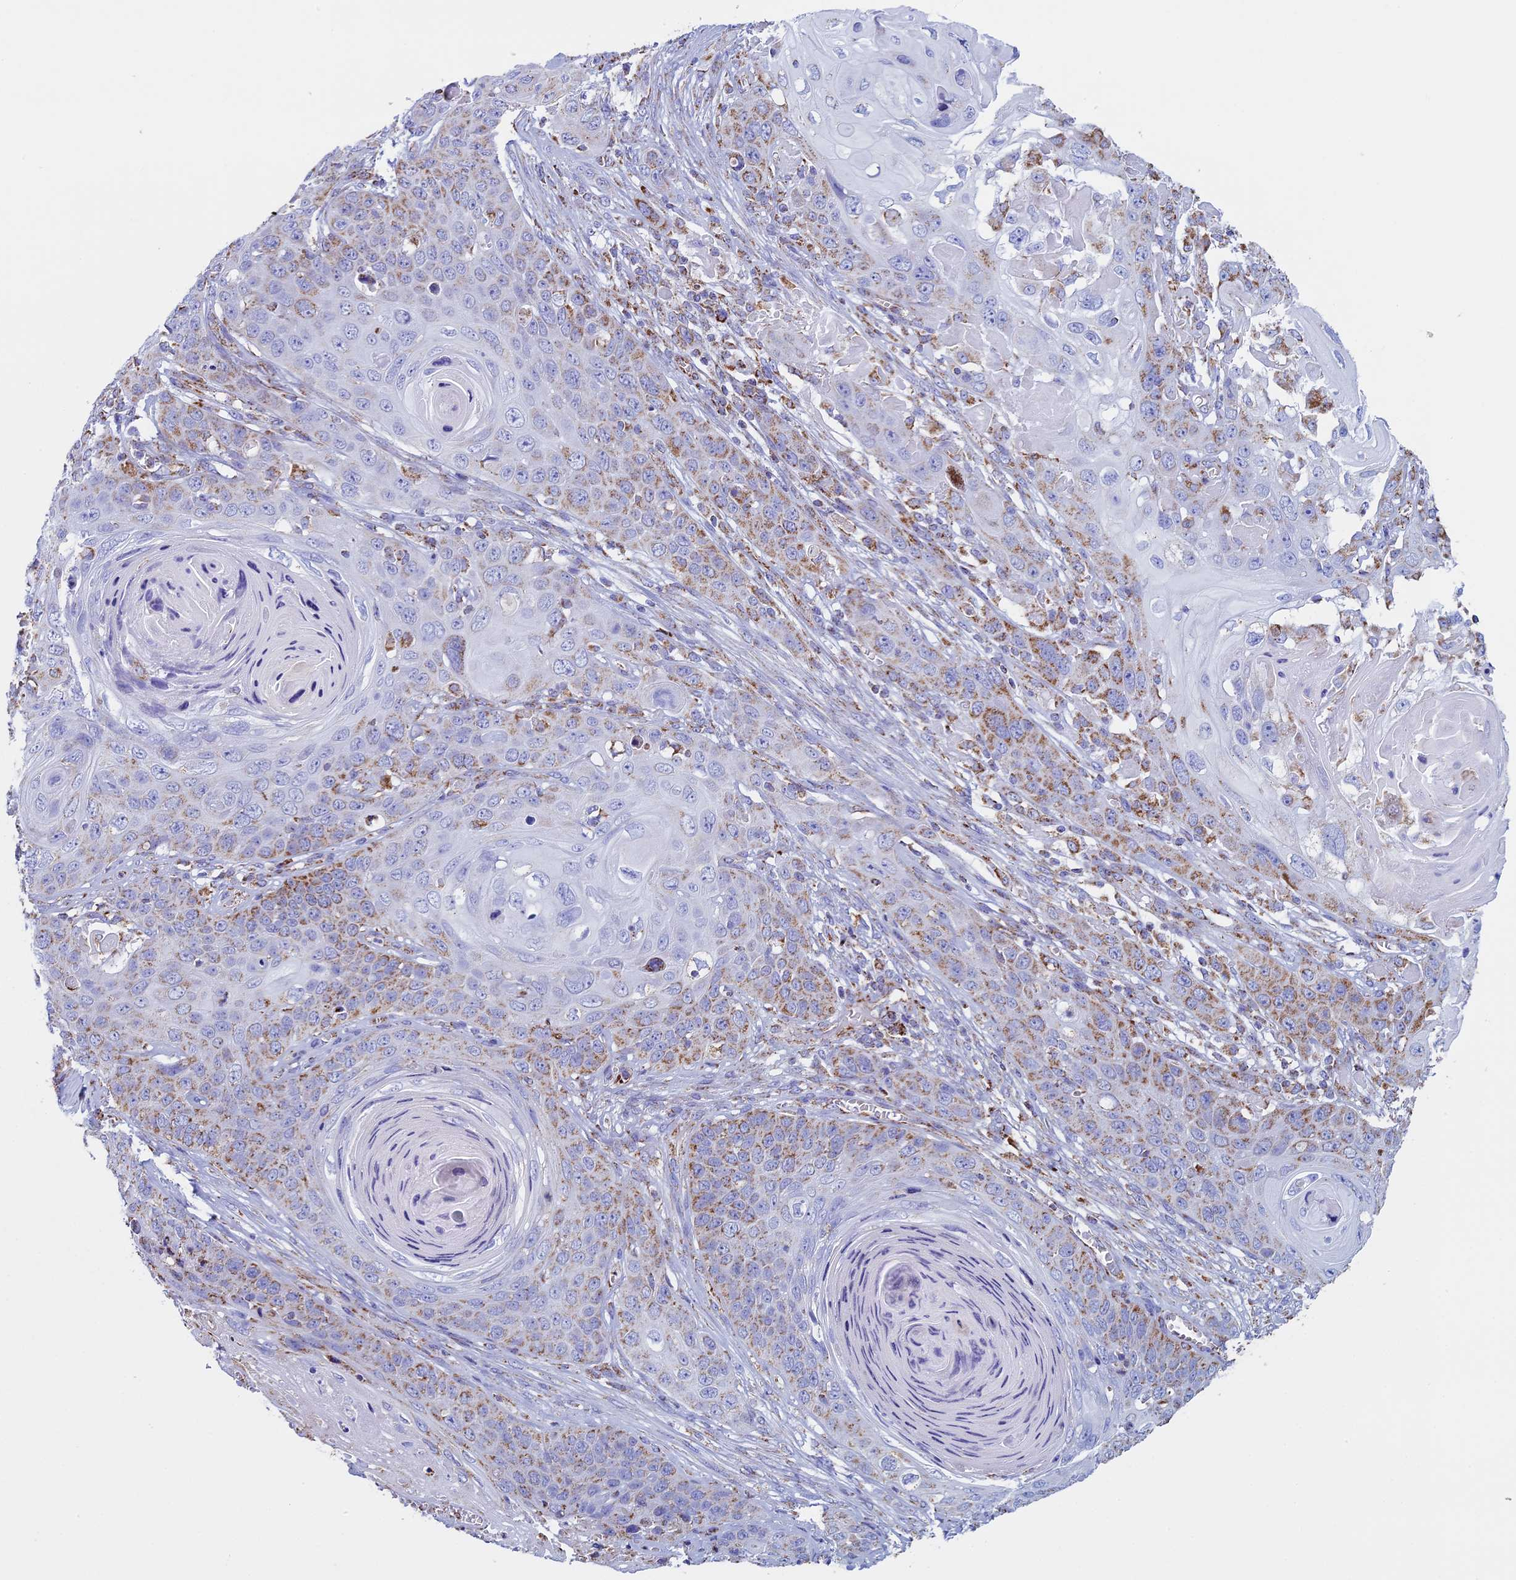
{"staining": {"intensity": "moderate", "quantity": ">75%", "location": "cytoplasmic/membranous"}, "tissue": "skin cancer", "cell_type": "Tumor cells", "image_type": "cancer", "snomed": [{"axis": "morphology", "description": "Squamous cell carcinoma, NOS"}, {"axis": "topography", "description": "Skin"}], "caption": "This is a photomicrograph of immunohistochemistry (IHC) staining of squamous cell carcinoma (skin), which shows moderate expression in the cytoplasmic/membranous of tumor cells.", "gene": "UQCRFS1", "patient": {"sex": "male", "age": 55}}